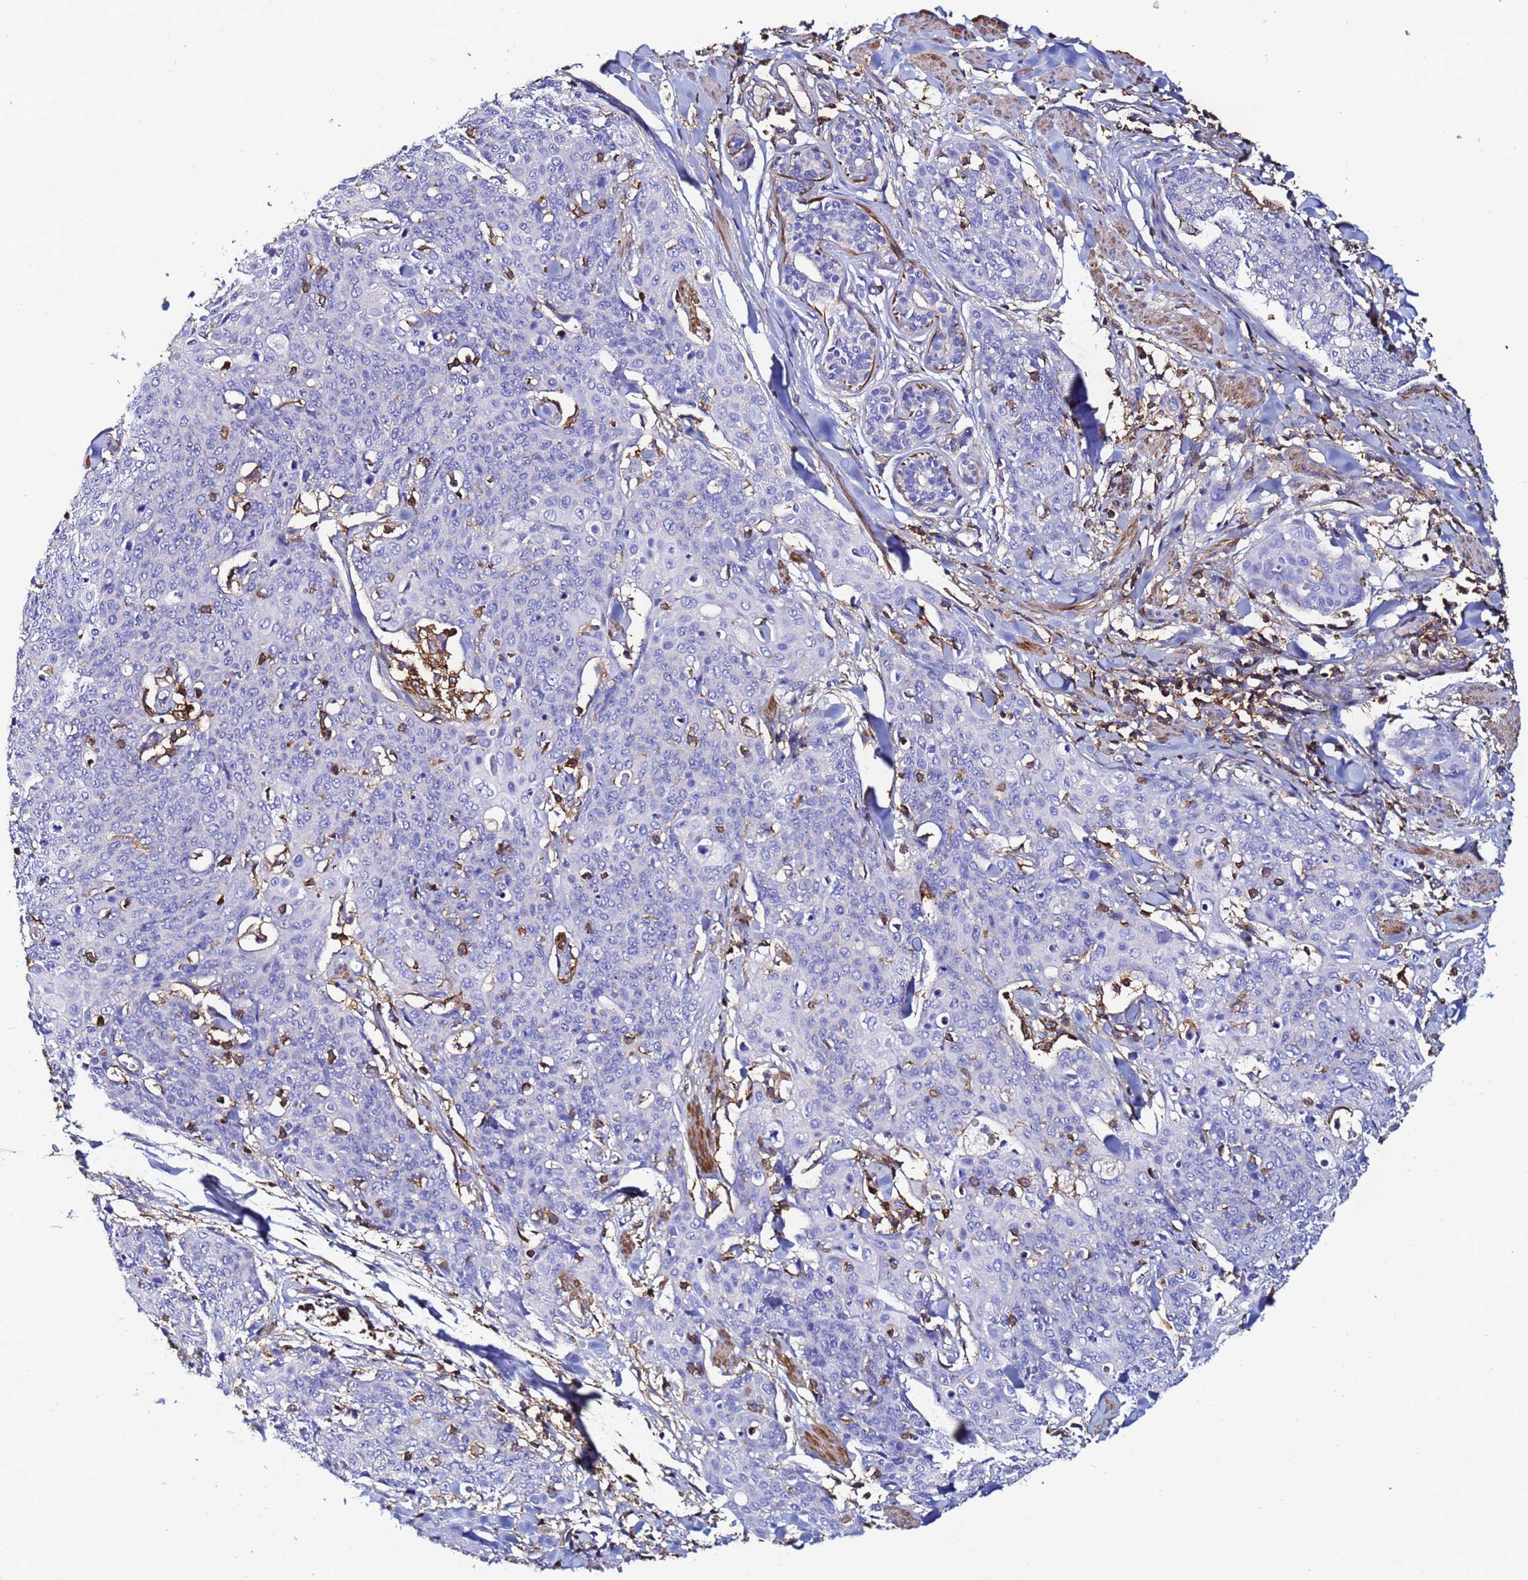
{"staining": {"intensity": "negative", "quantity": "none", "location": "none"}, "tissue": "skin cancer", "cell_type": "Tumor cells", "image_type": "cancer", "snomed": [{"axis": "morphology", "description": "Squamous cell carcinoma, NOS"}, {"axis": "topography", "description": "Skin"}, {"axis": "topography", "description": "Vulva"}], "caption": "Immunohistochemistry photomicrograph of neoplastic tissue: human skin squamous cell carcinoma stained with DAB (3,3'-diaminobenzidine) exhibits no significant protein expression in tumor cells.", "gene": "ACTB", "patient": {"sex": "female", "age": 85}}